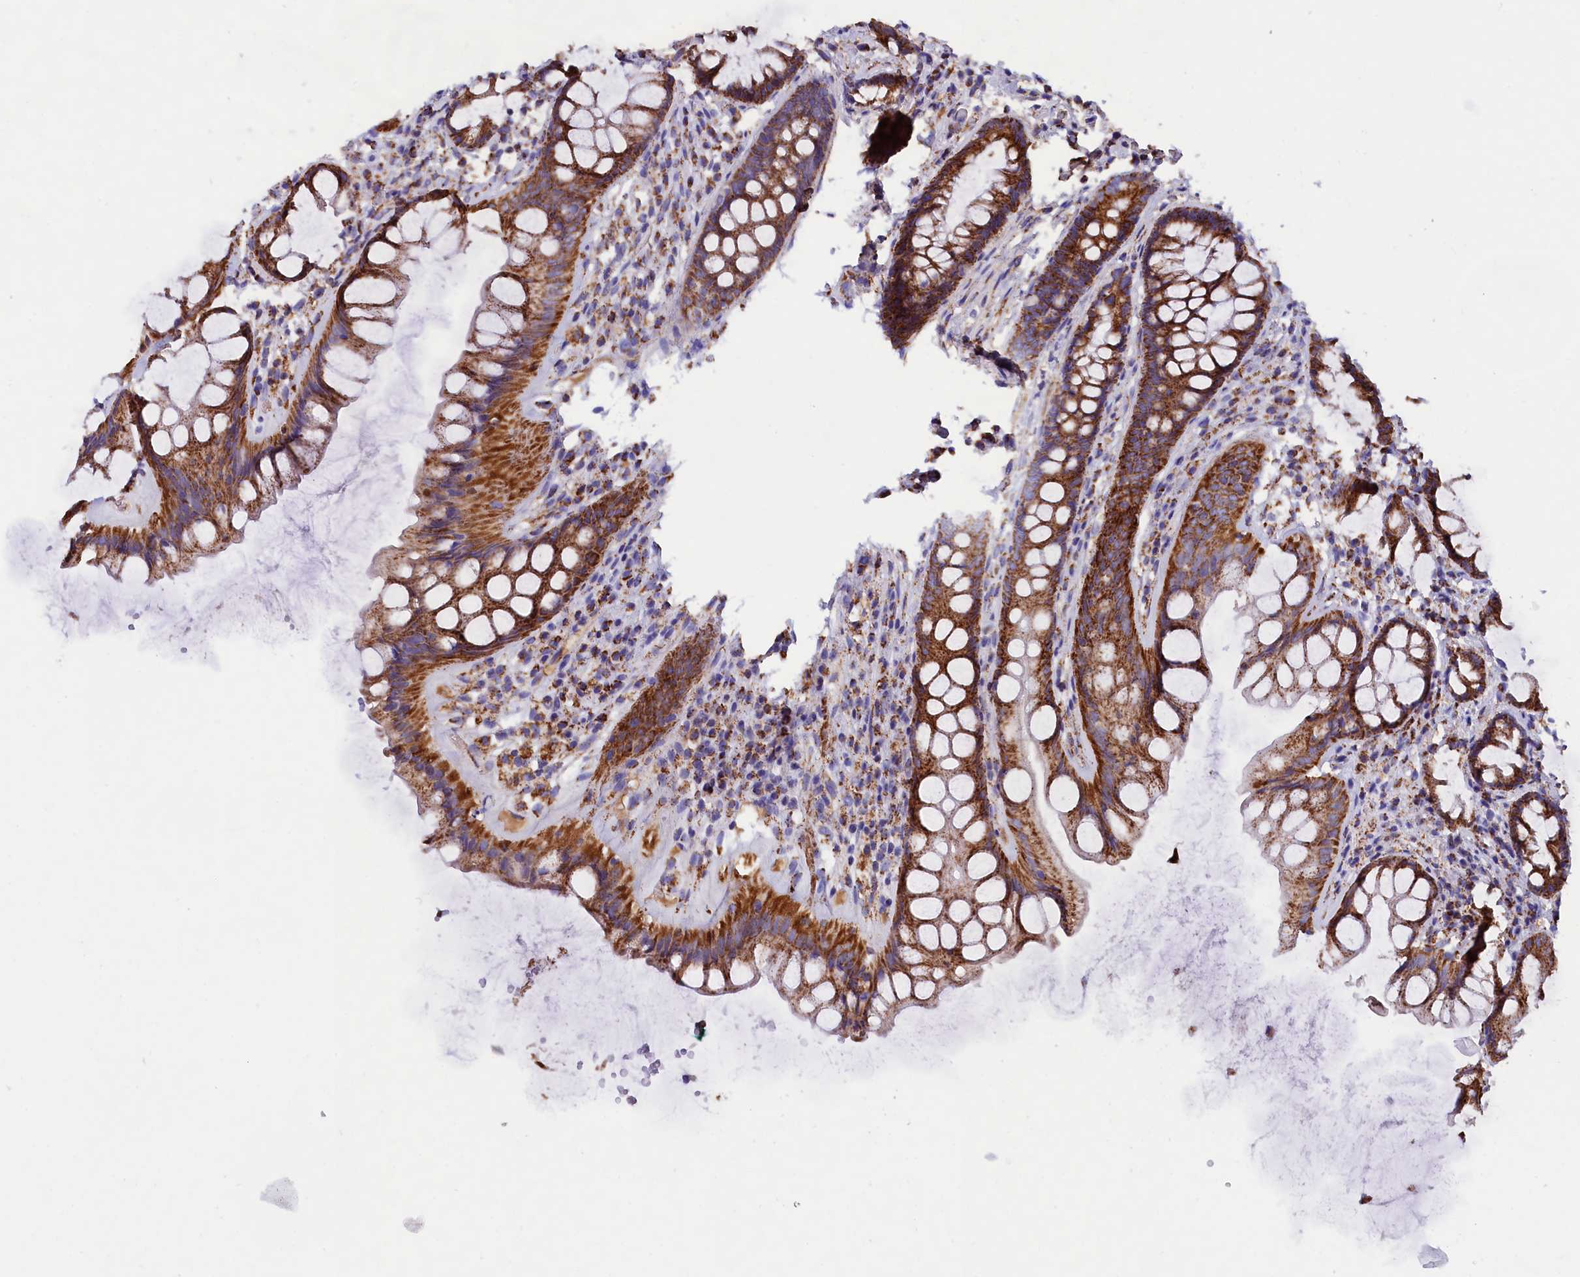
{"staining": {"intensity": "strong", "quantity": ">75%", "location": "cytoplasmic/membranous"}, "tissue": "rectum", "cell_type": "Glandular cells", "image_type": "normal", "snomed": [{"axis": "morphology", "description": "Normal tissue, NOS"}, {"axis": "topography", "description": "Rectum"}], "caption": "Immunohistochemical staining of normal human rectum displays high levels of strong cytoplasmic/membranous expression in about >75% of glandular cells. The staining was performed using DAB (3,3'-diaminobenzidine), with brown indicating positive protein expression. Nuclei are stained blue with hematoxylin.", "gene": "SLC39A3", "patient": {"sex": "male", "age": 74}}